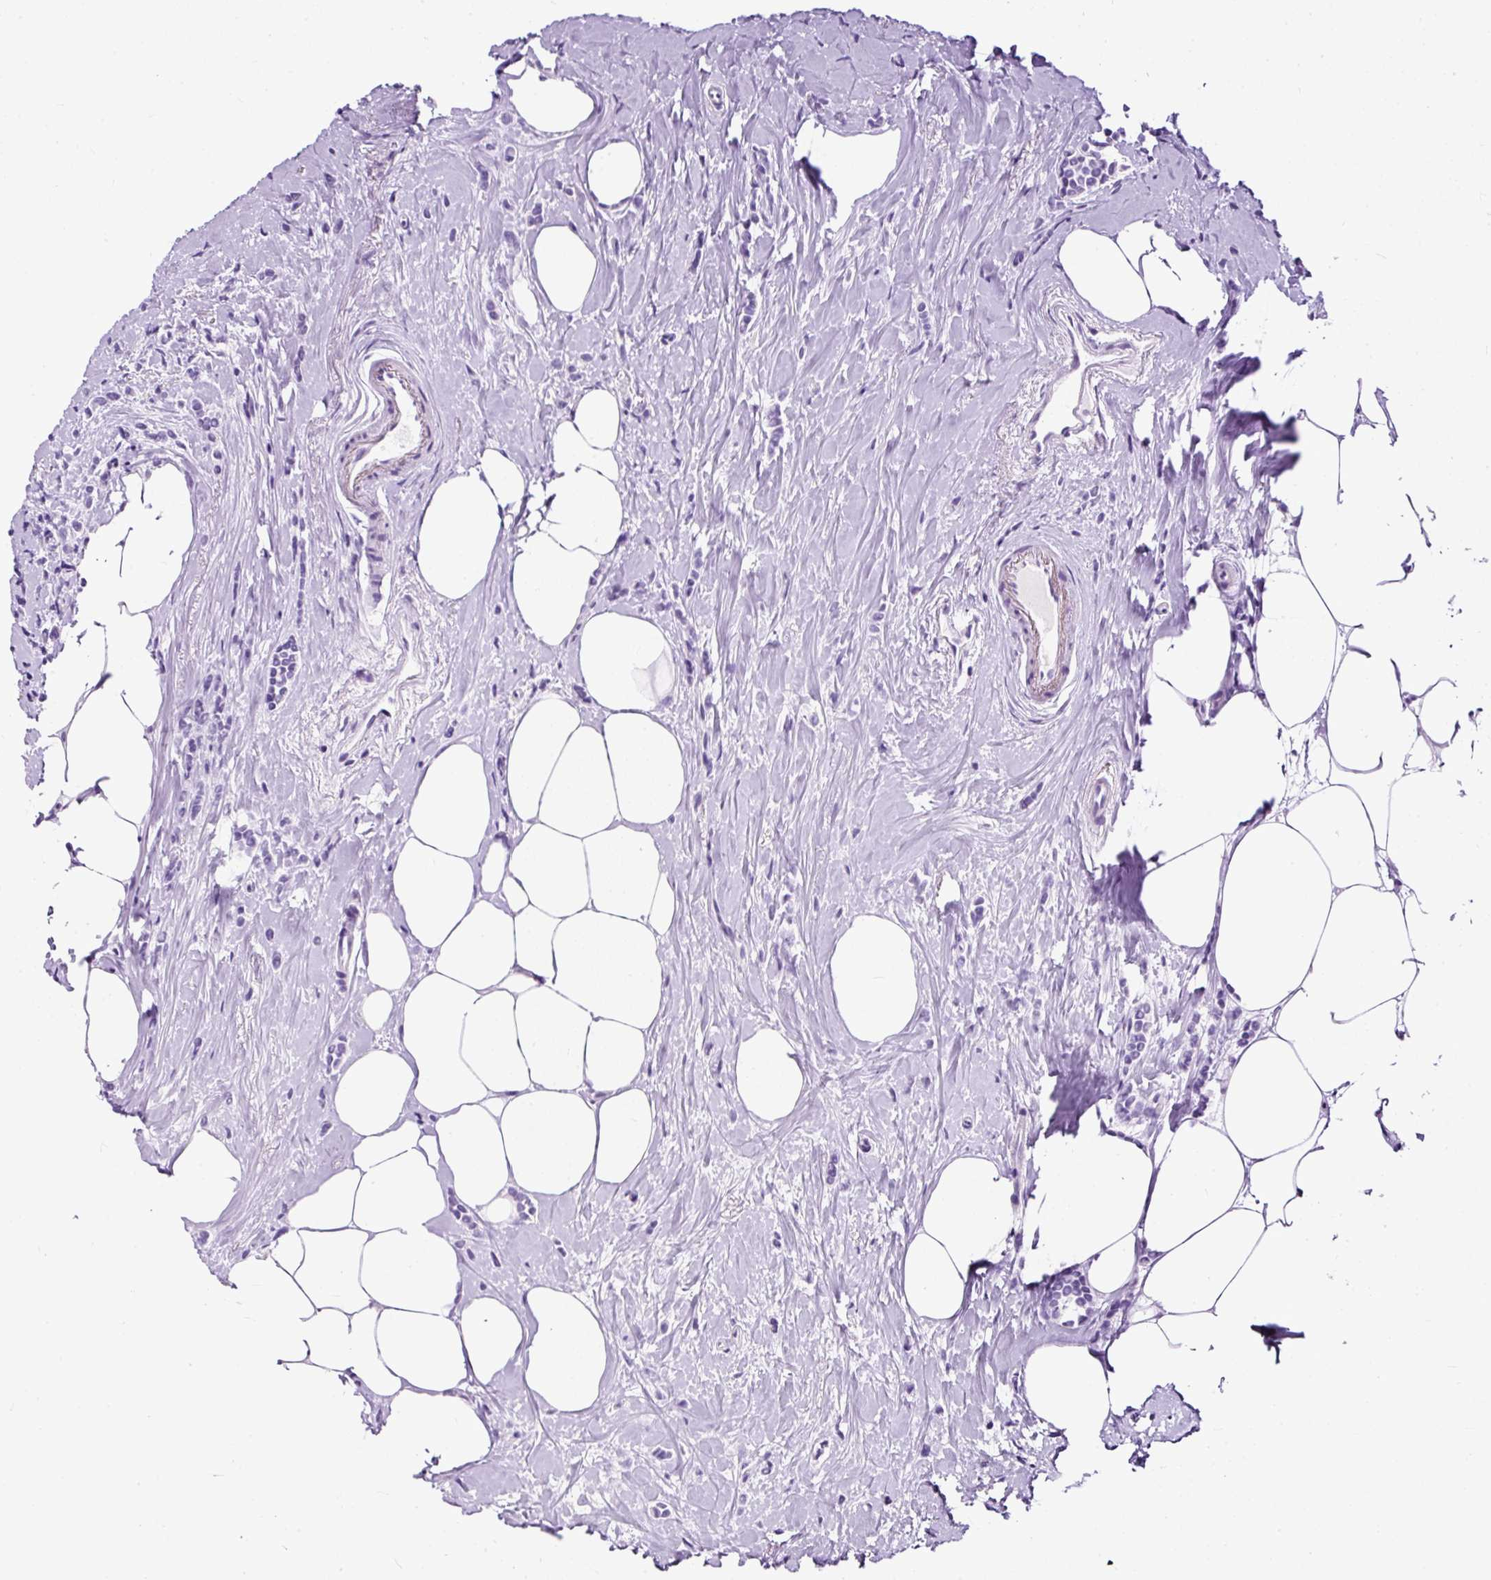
{"staining": {"intensity": "negative", "quantity": "none", "location": "none"}, "tissue": "breast cancer", "cell_type": "Tumor cells", "image_type": "cancer", "snomed": [{"axis": "morphology", "description": "Lobular carcinoma"}, {"axis": "topography", "description": "Breast"}], "caption": "Breast cancer (lobular carcinoma) was stained to show a protein in brown. There is no significant staining in tumor cells.", "gene": "STOX2", "patient": {"sex": "female", "age": 84}}